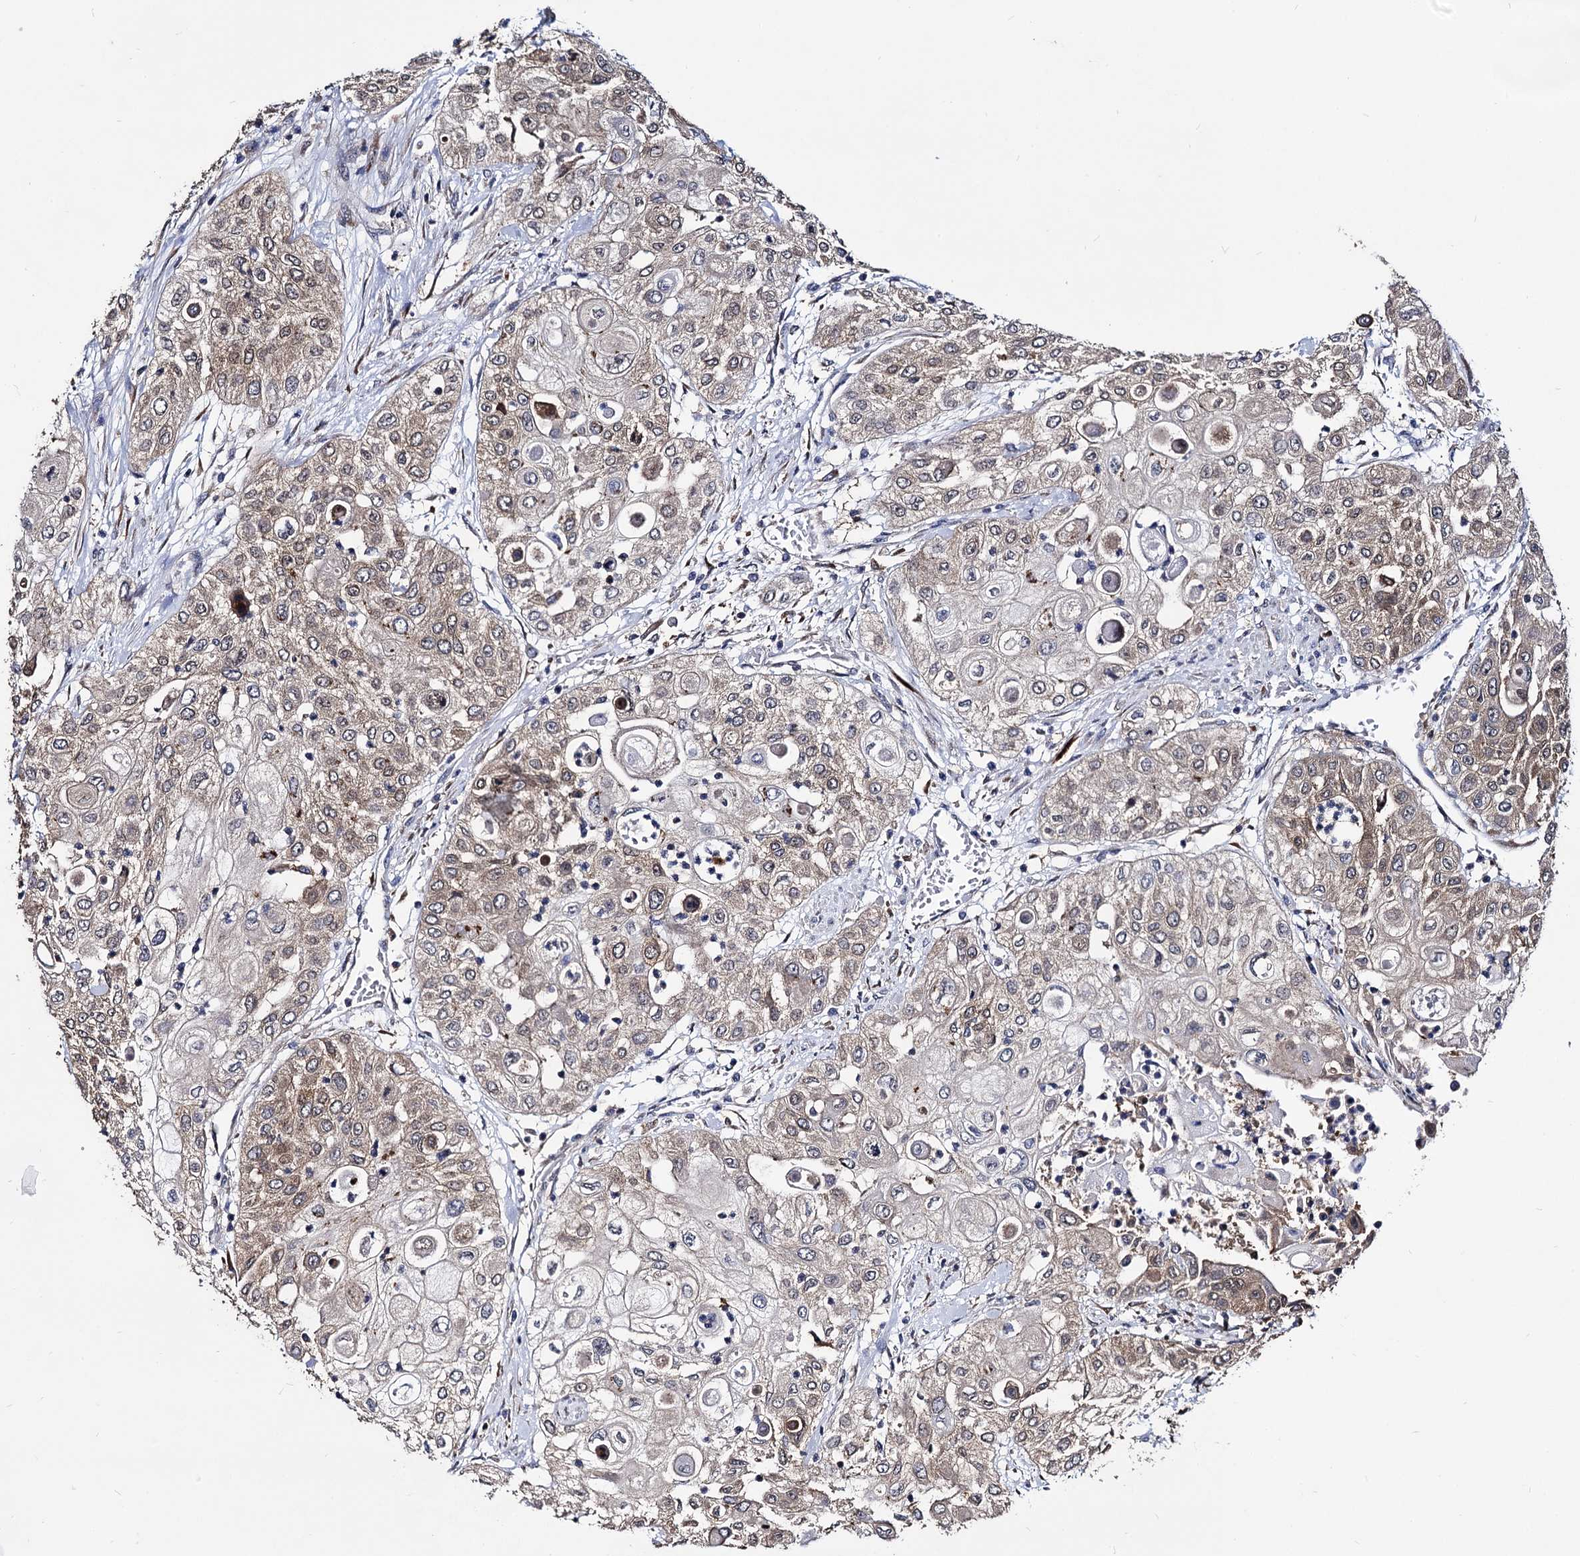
{"staining": {"intensity": "weak", "quantity": ">75%", "location": "cytoplasmic/membranous"}, "tissue": "urothelial cancer", "cell_type": "Tumor cells", "image_type": "cancer", "snomed": [{"axis": "morphology", "description": "Urothelial carcinoma, High grade"}, {"axis": "topography", "description": "Urinary bladder"}], "caption": "There is low levels of weak cytoplasmic/membranous staining in tumor cells of urothelial cancer, as demonstrated by immunohistochemical staining (brown color).", "gene": "NME1", "patient": {"sex": "female", "age": 79}}